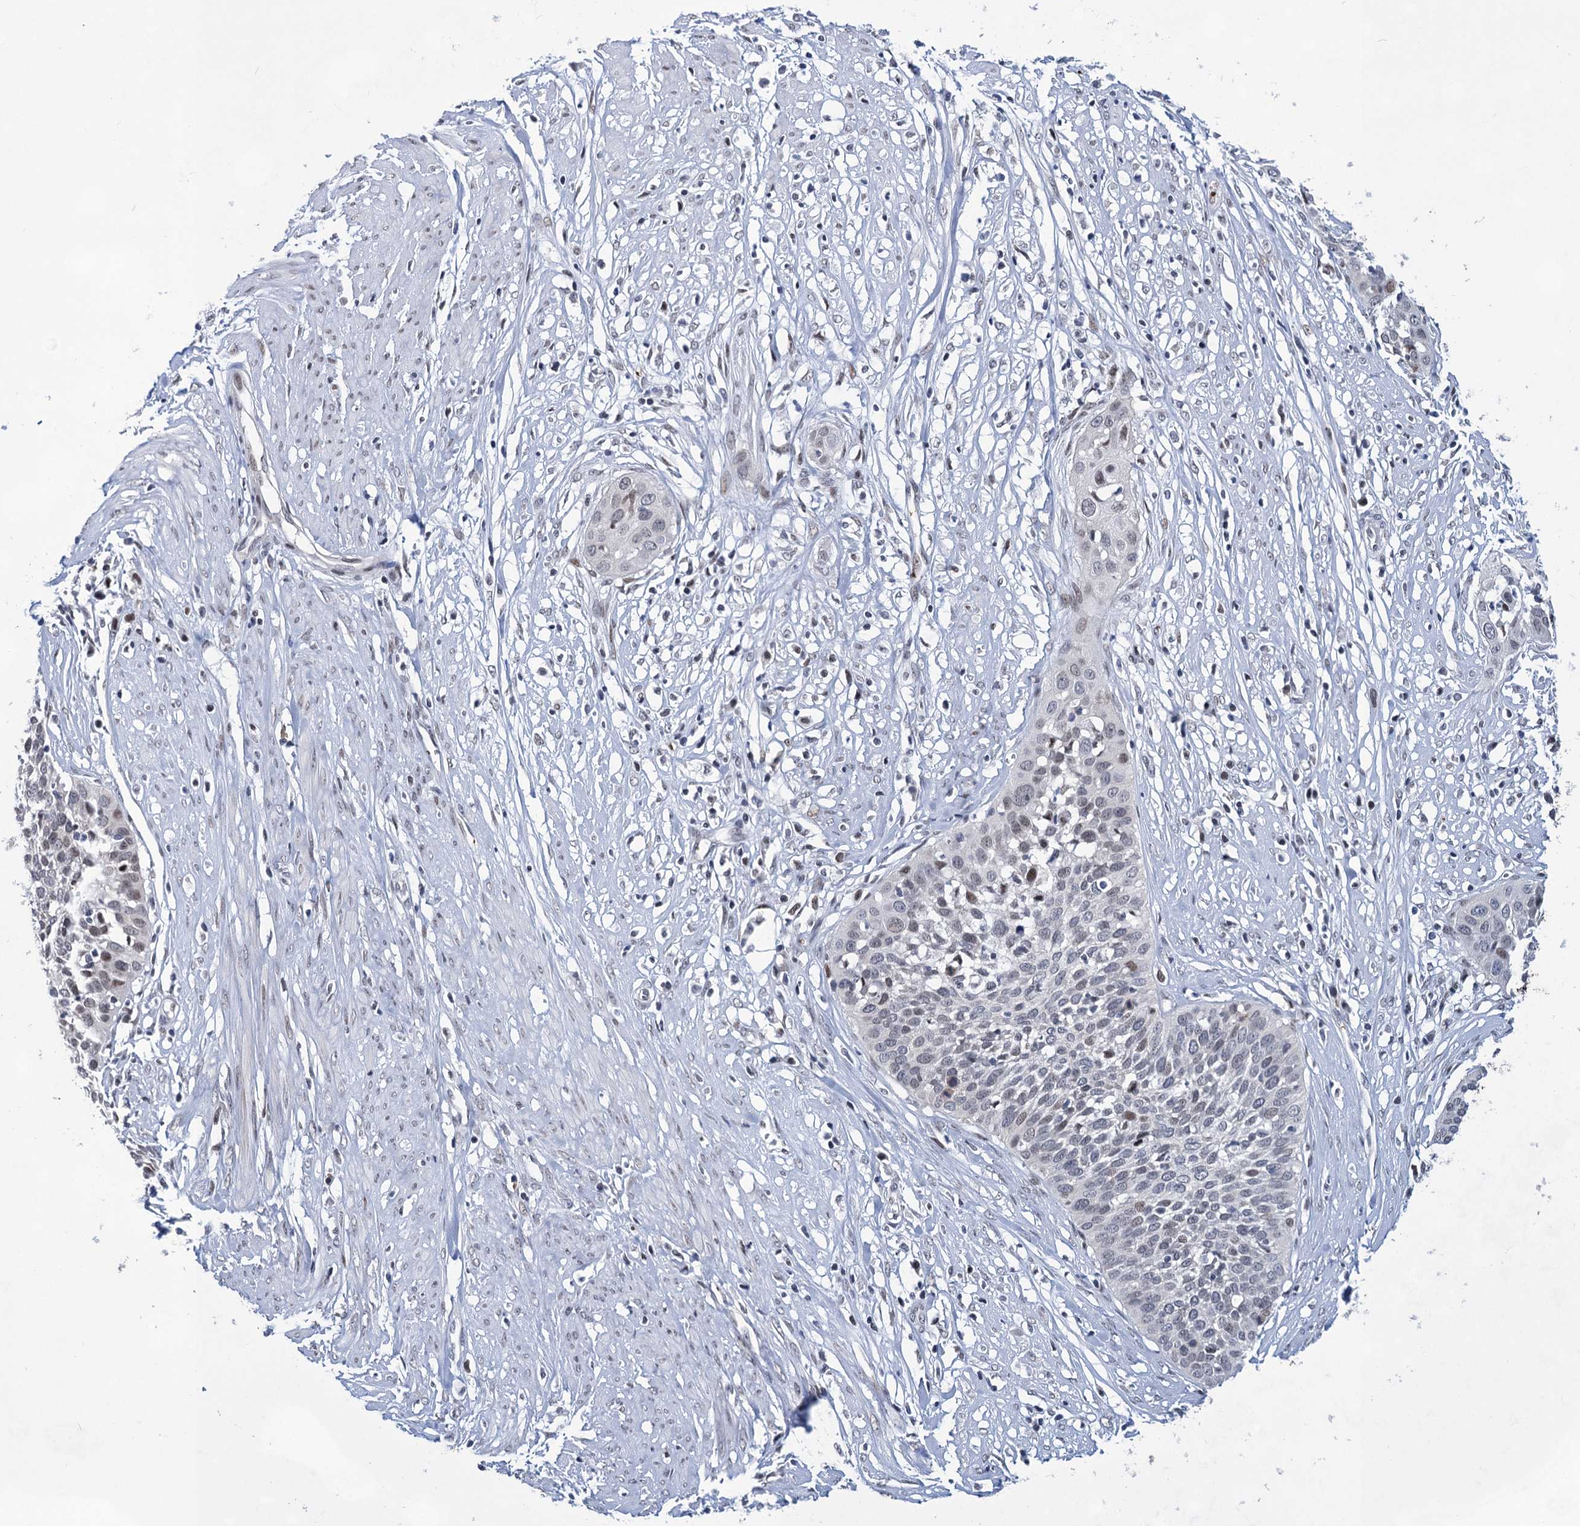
{"staining": {"intensity": "negative", "quantity": "none", "location": "none"}, "tissue": "cervical cancer", "cell_type": "Tumor cells", "image_type": "cancer", "snomed": [{"axis": "morphology", "description": "Squamous cell carcinoma, NOS"}, {"axis": "topography", "description": "Cervix"}], "caption": "DAB (3,3'-diaminobenzidine) immunohistochemical staining of human cervical cancer shows no significant staining in tumor cells.", "gene": "MON2", "patient": {"sex": "female", "age": 34}}